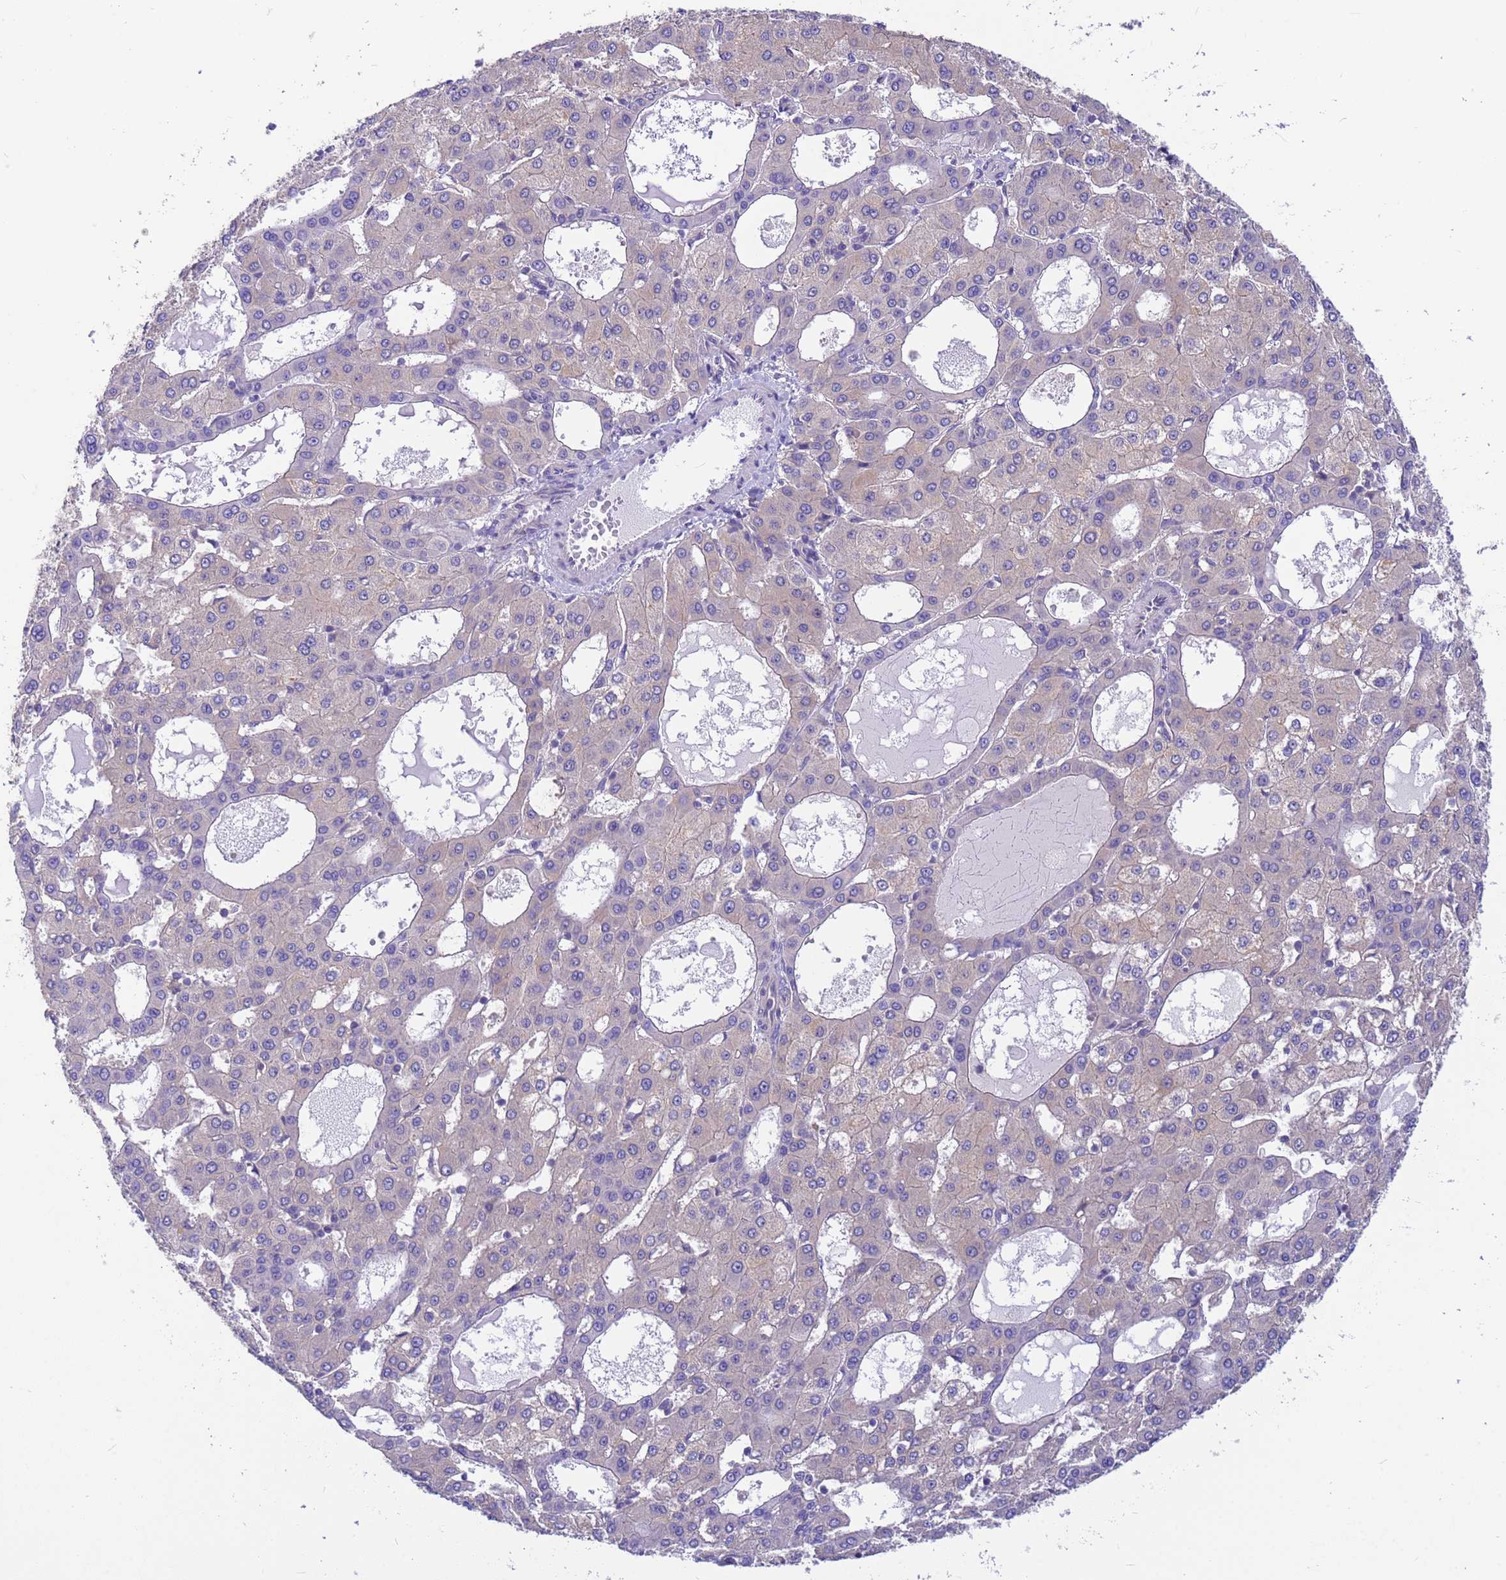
{"staining": {"intensity": "negative", "quantity": "none", "location": "none"}, "tissue": "liver cancer", "cell_type": "Tumor cells", "image_type": "cancer", "snomed": [{"axis": "morphology", "description": "Carcinoma, Hepatocellular, NOS"}, {"axis": "topography", "description": "Liver"}], "caption": "There is no significant positivity in tumor cells of liver cancer (hepatocellular carcinoma).", "gene": "PPP2CB", "patient": {"sex": "male", "age": 47}}